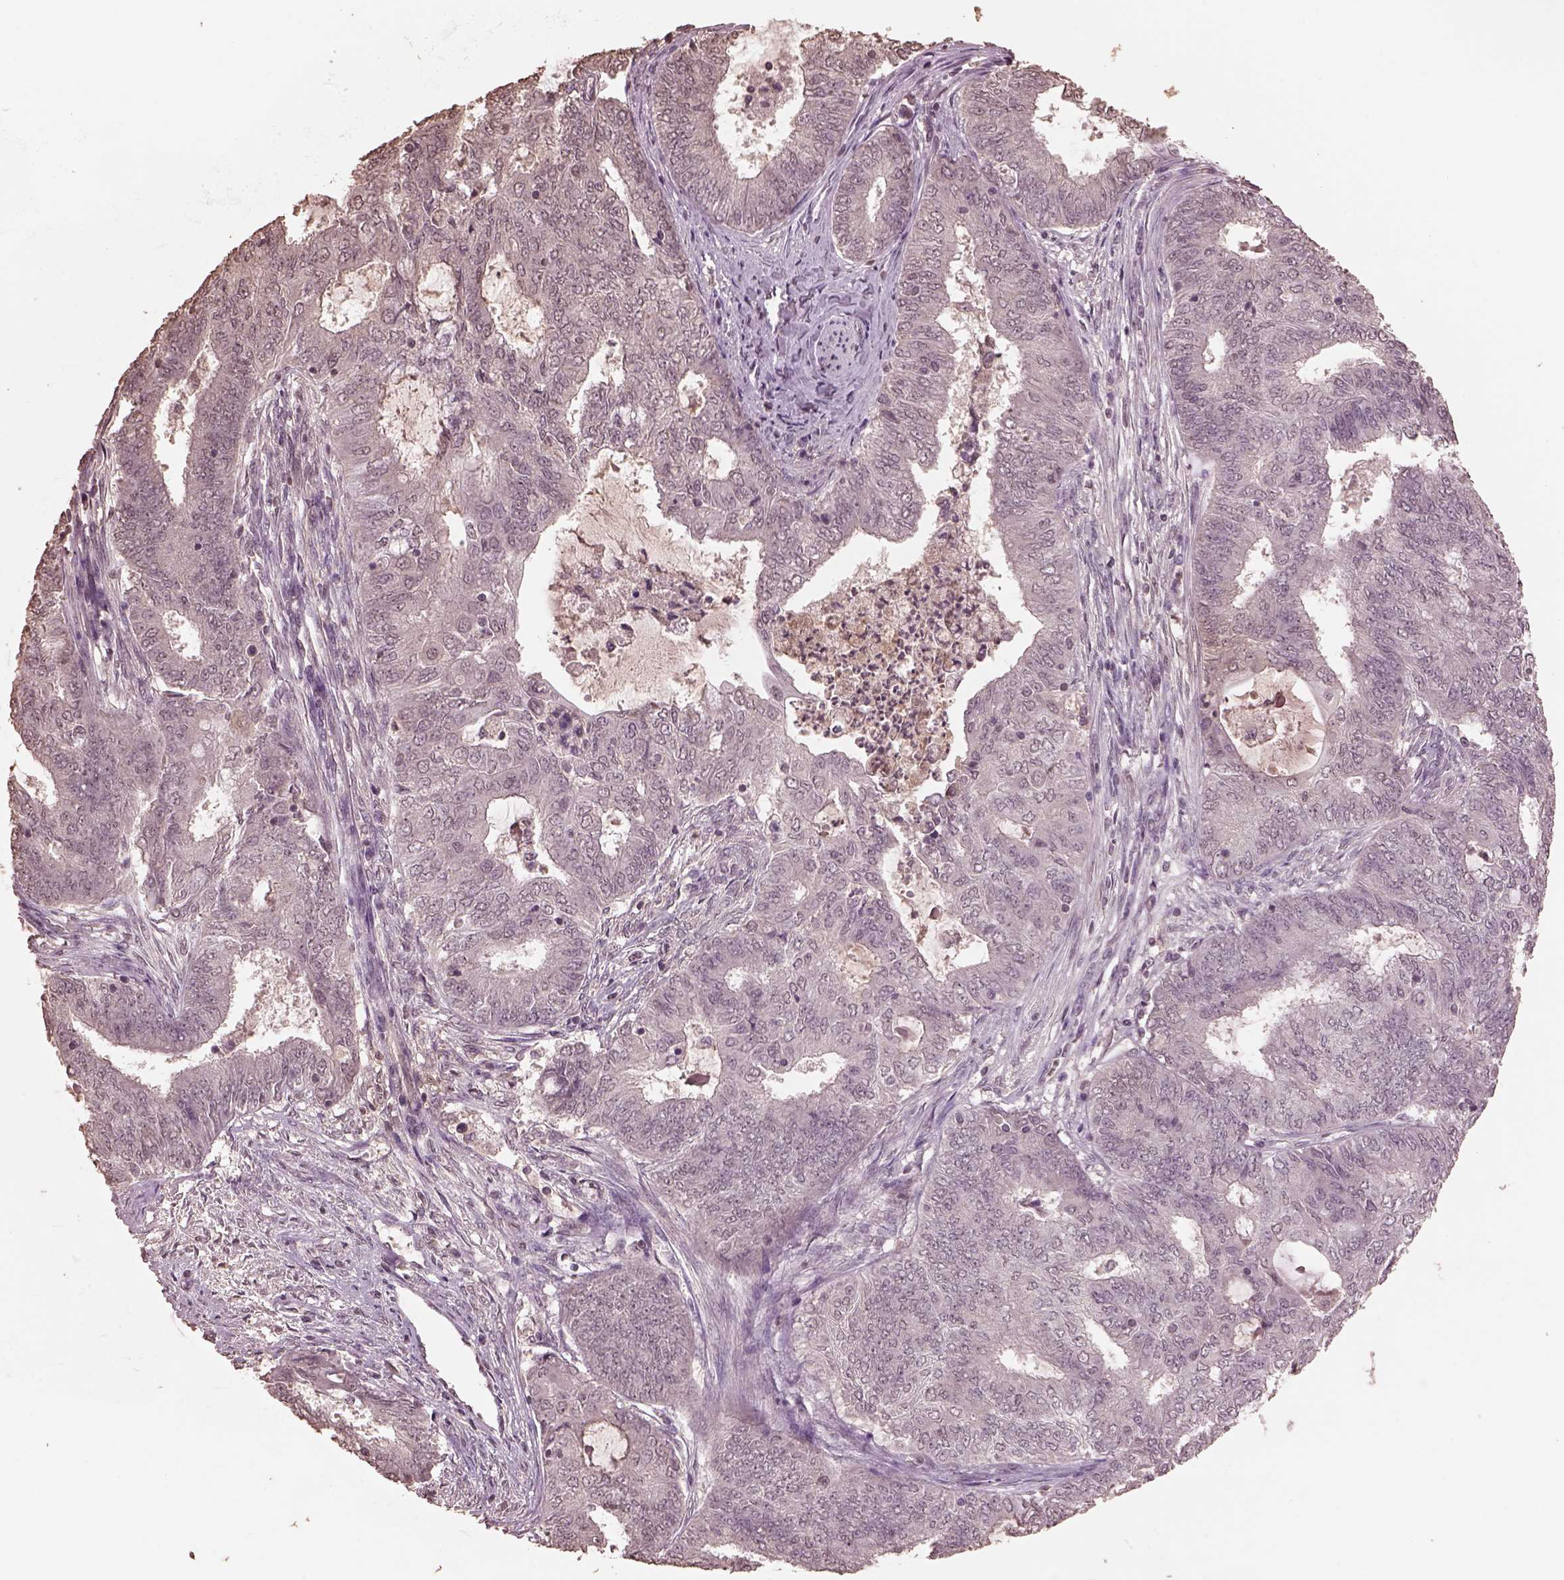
{"staining": {"intensity": "negative", "quantity": "none", "location": "none"}, "tissue": "endometrial cancer", "cell_type": "Tumor cells", "image_type": "cancer", "snomed": [{"axis": "morphology", "description": "Adenocarcinoma, NOS"}, {"axis": "topography", "description": "Endometrium"}], "caption": "Human adenocarcinoma (endometrial) stained for a protein using immunohistochemistry shows no positivity in tumor cells.", "gene": "CPT1C", "patient": {"sex": "female", "age": 62}}